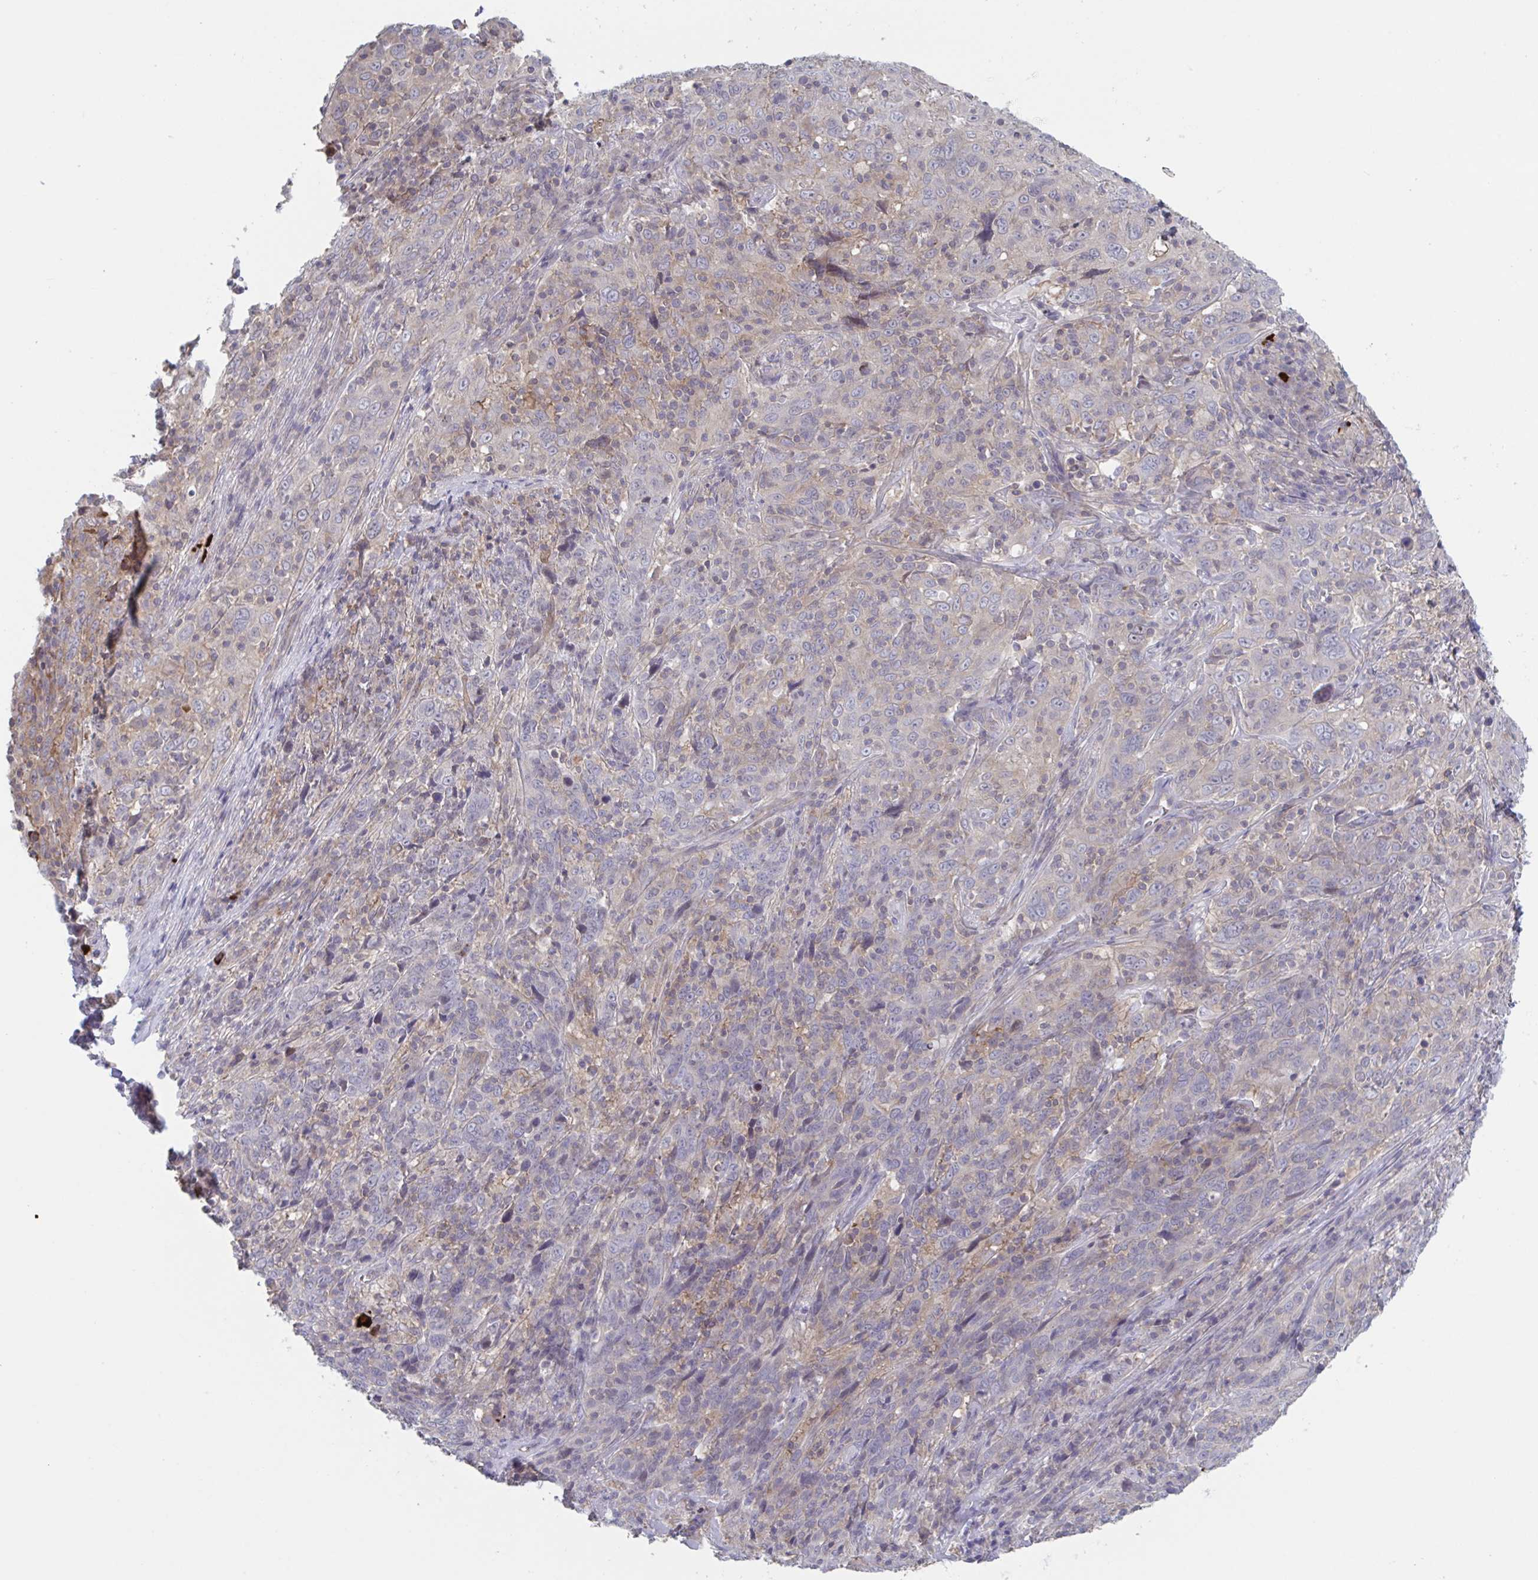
{"staining": {"intensity": "weak", "quantity": "<25%", "location": "cytoplasmic/membranous"}, "tissue": "cervical cancer", "cell_type": "Tumor cells", "image_type": "cancer", "snomed": [{"axis": "morphology", "description": "Squamous cell carcinoma, NOS"}, {"axis": "topography", "description": "Cervix"}], "caption": "Protein analysis of cervical cancer displays no significant staining in tumor cells. Brightfield microscopy of immunohistochemistry (IHC) stained with DAB (brown) and hematoxylin (blue), captured at high magnification.", "gene": "STK26", "patient": {"sex": "female", "age": 46}}